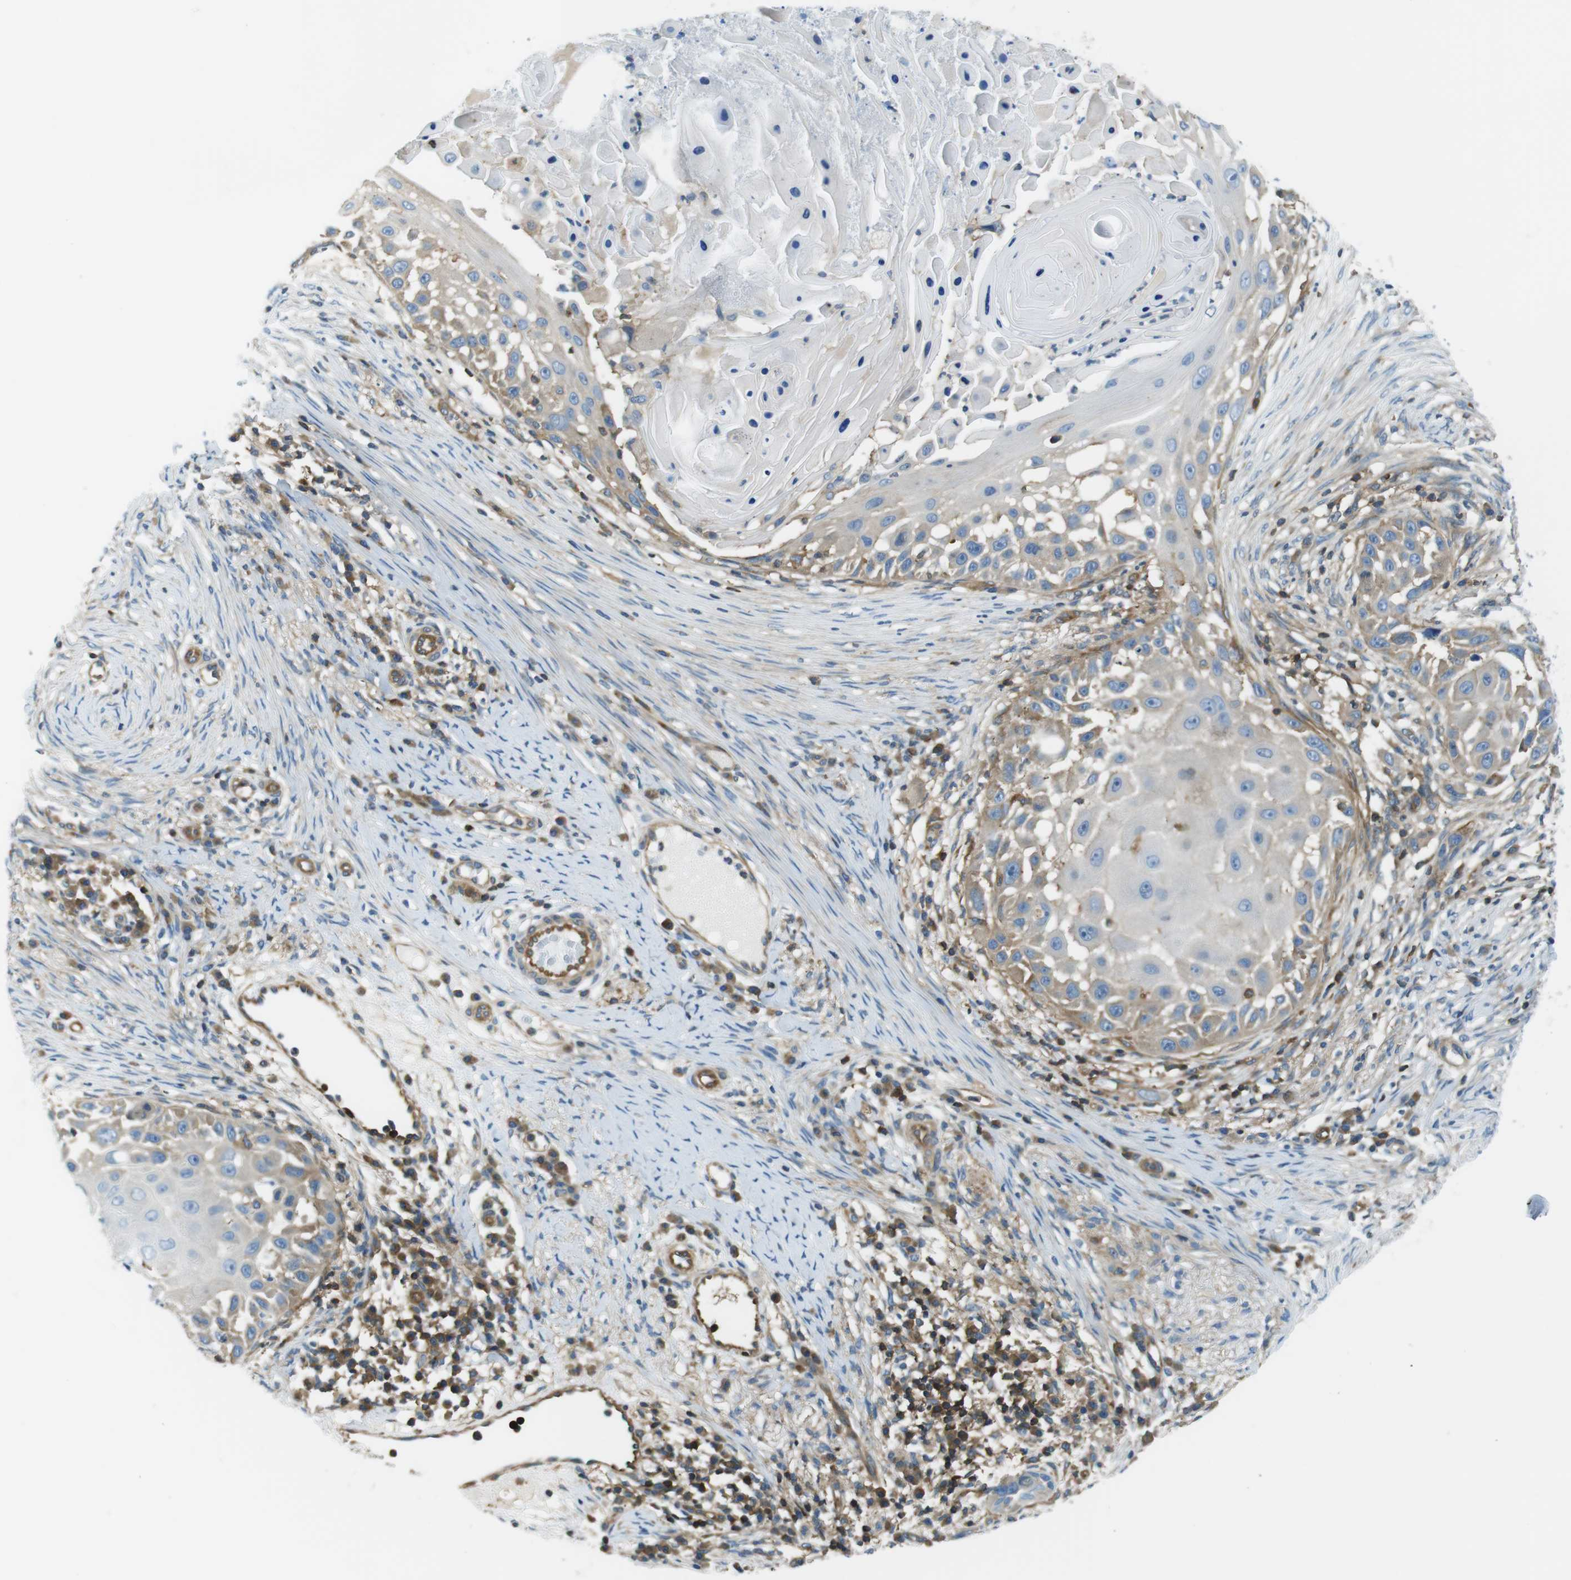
{"staining": {"intensity": "moderate", "quantity": "<25%", "location": "cytoplasmic/membranous"}, "tissue": "skin cancer", "cell_type": "Tumor cells", "image_type": "cancer", "snomed": [{"axis": "morphology", "description": "Squamous cell carcinoma, NOS"}, {"axis": "topography", "description": "Skin"}], "caption": "The micrograph reveals a brown stain indicating the presence of a protein in the cytoplasmic/membranous of tumor cells in skin cancer. The protein of interest is shown in brown color, while the nuclei are stained blue.", "gene": "TES", "patient": {"sex": "female", "age": 44}}